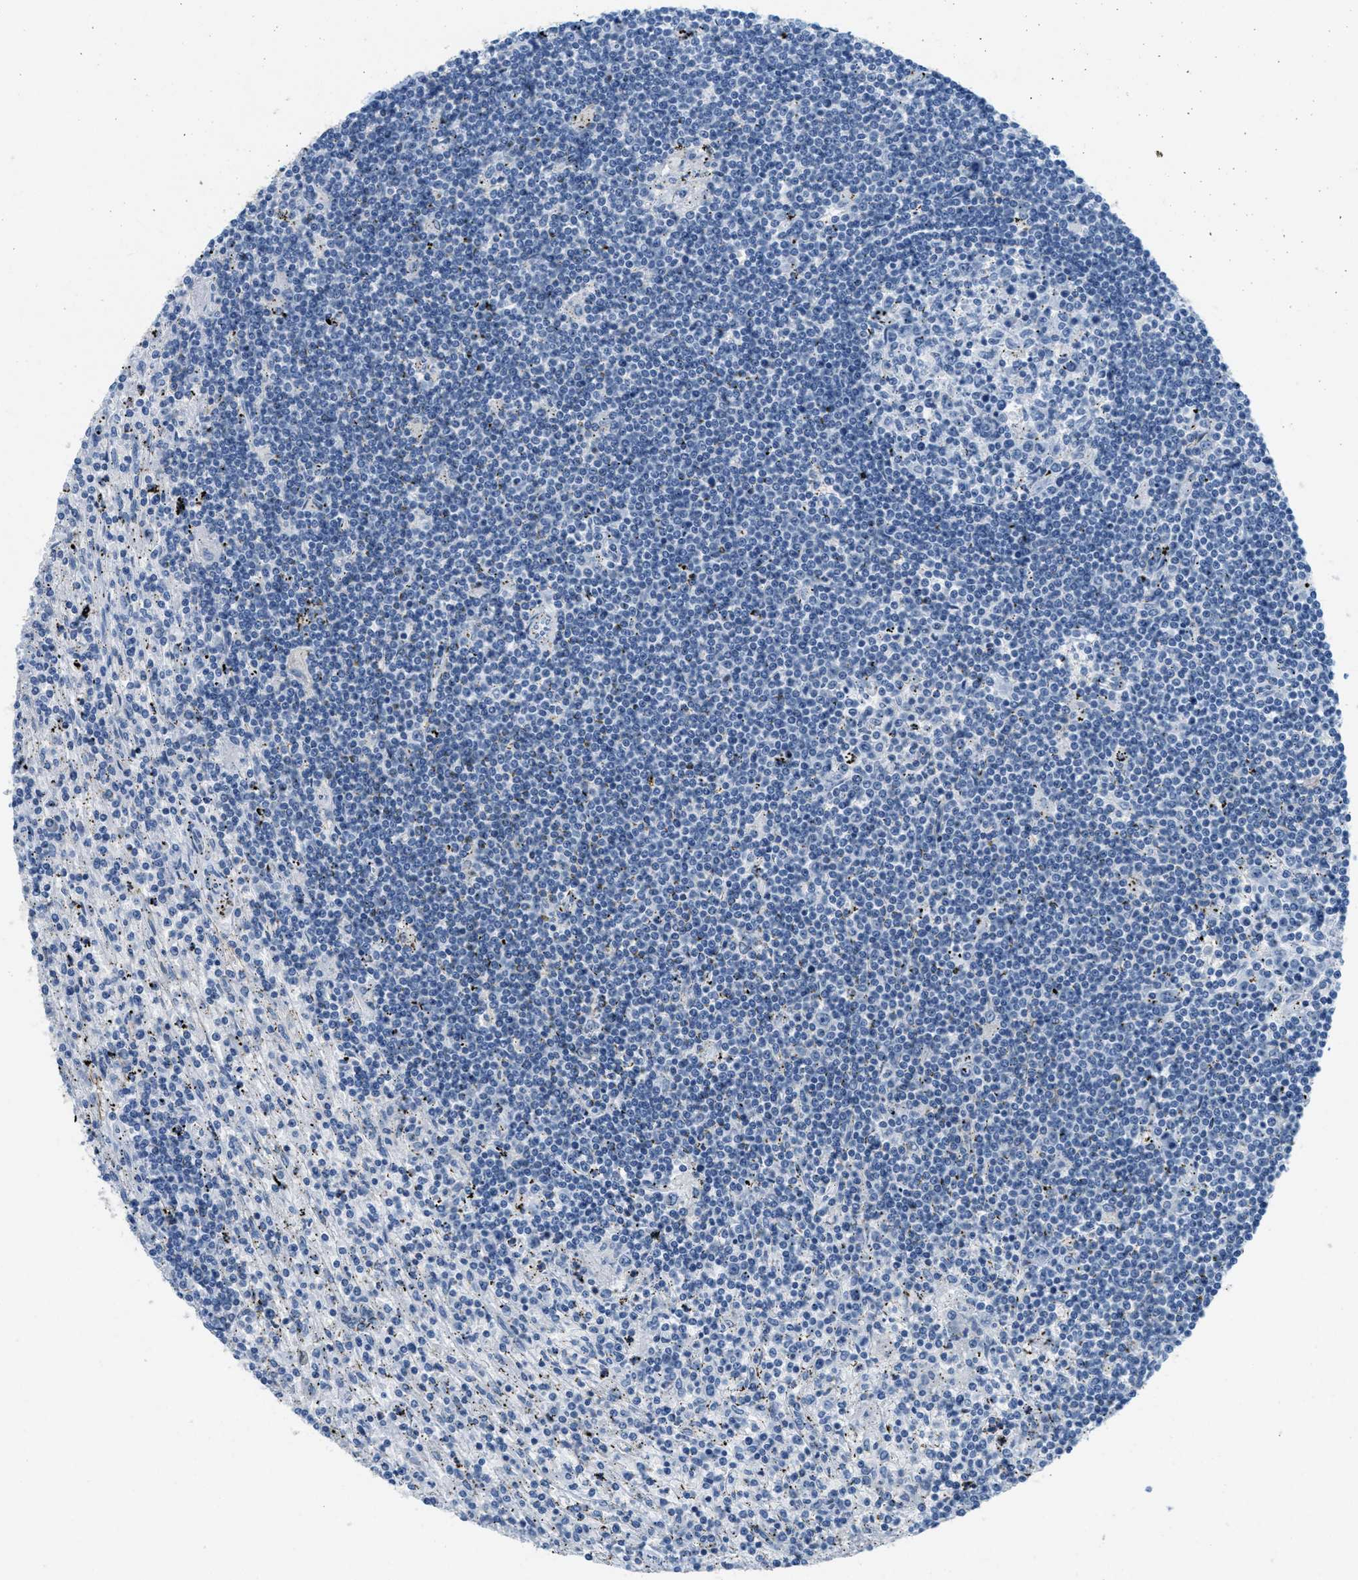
{"staining": {"intensity": "negative", "quantity": "none", "location": "none"}, "tissue": "lymphoma", "cell_type": "Tumor cells", "image_type": "cancer", "snomed": [{"axis": "morphology", "description": "Malignant lymphoma, non-Hodgkin's type, Low grade"}, {"axis": "topography", "description": "Spleen"}], "caption": "Immunohistochemistry image of neoplastic tissue: human lymphoma stained with DAB (3,3'-diaminobenzidine) exhibits no significant protein staining in tumor cells.", "gene": "GPM6A", "patient": {"sex": "male", "age": 76}}